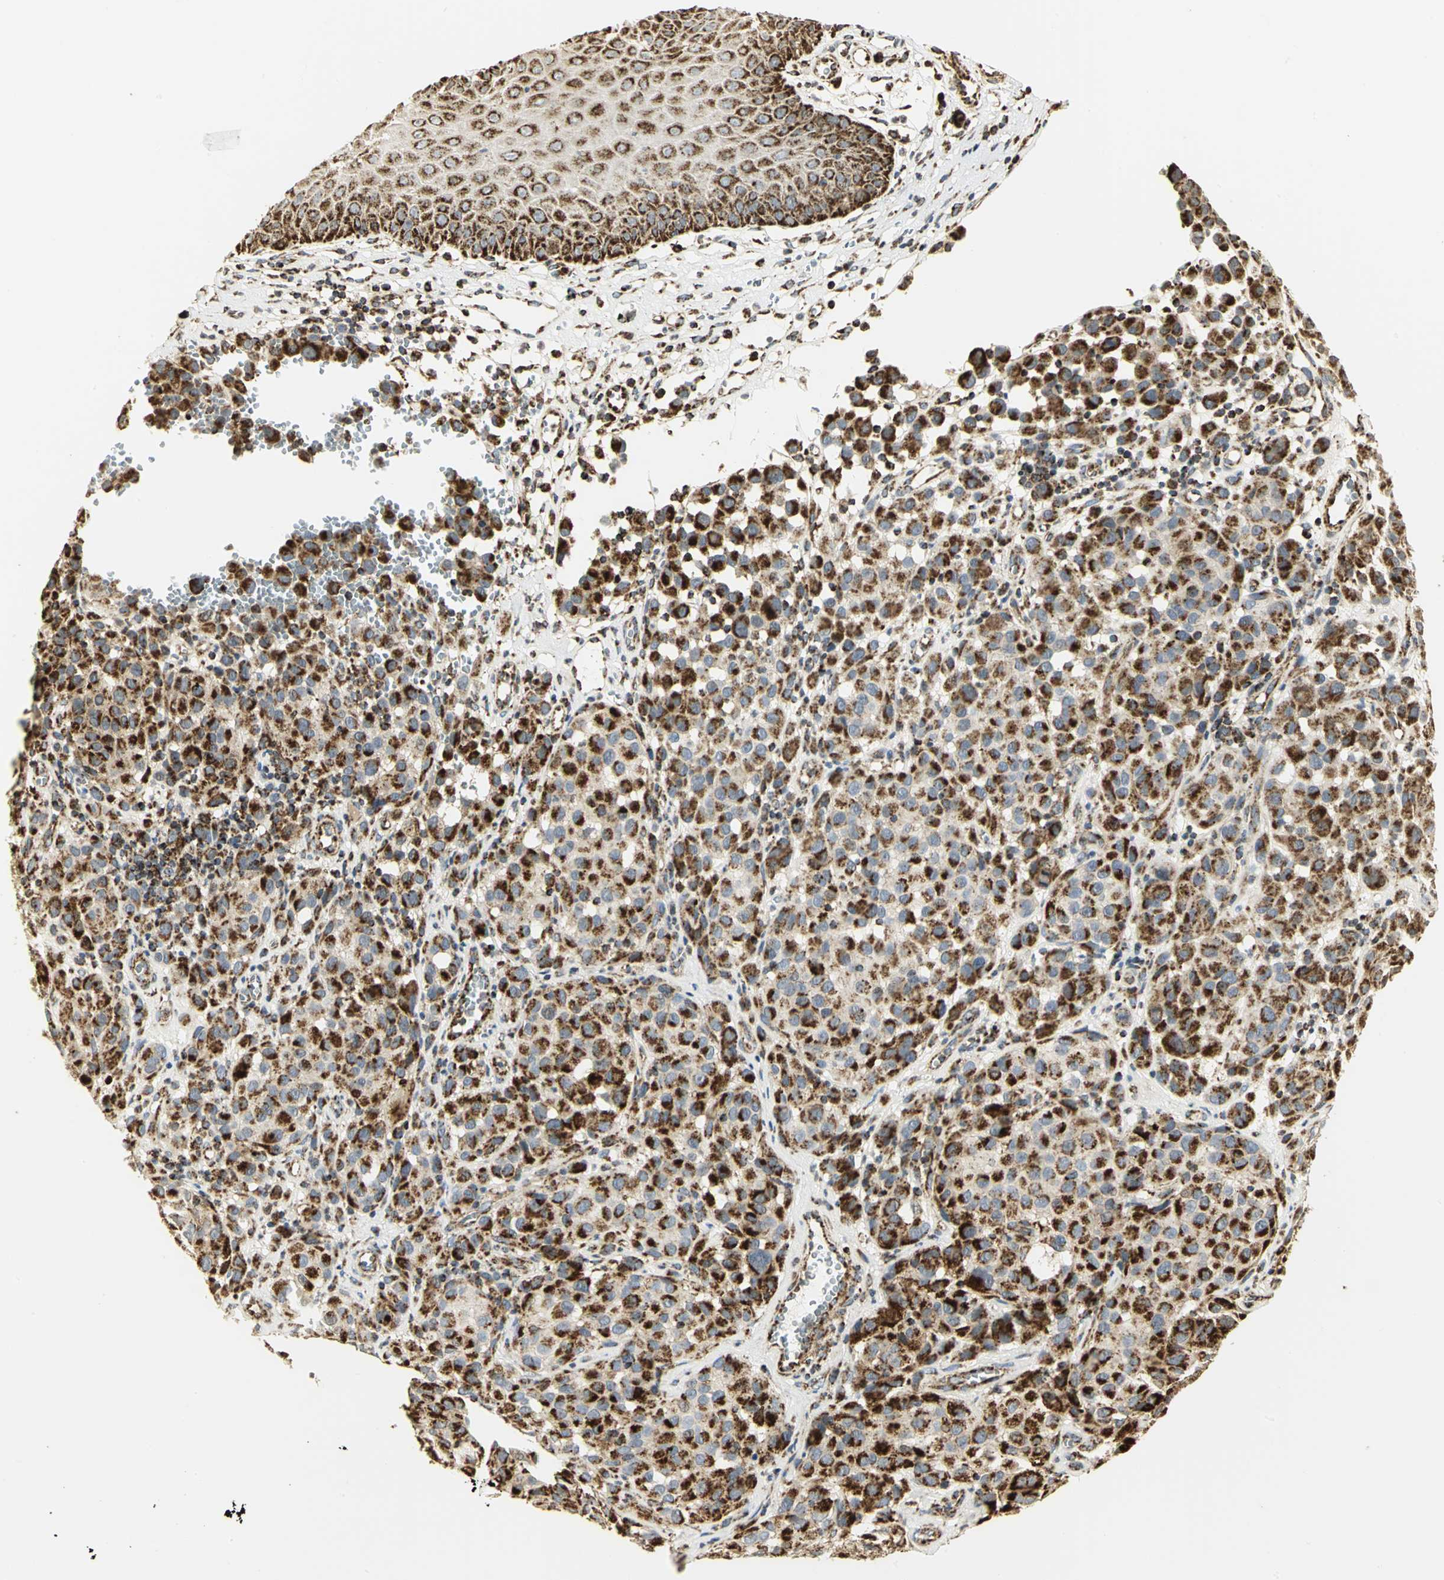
{"staining": {"intensity": "strong", "quantity": ">75%", "location": "cytoplasmic/membranous"}, "tissue": "melanoma", "cell_type": "Tumor cells", "image_type": "cancer", "snomed": [{"axis": "morphology", "description": "Malignant melanoma, NOS"}, {"axis": "topography", "description": "Skin"}], "caption": "Immunohistochemistry histopathology image of neoplastic tissue: human melanoma stained using immunohistochemistry (IHC) displays high levels of strong protein expression localized specifically in the cytoplasmic/membranous of tumor cells, appearing as a cytoplasmic/membranous brown color.", "gene": "VDAC1", "patient": {"sex": "female", "age": 21}}